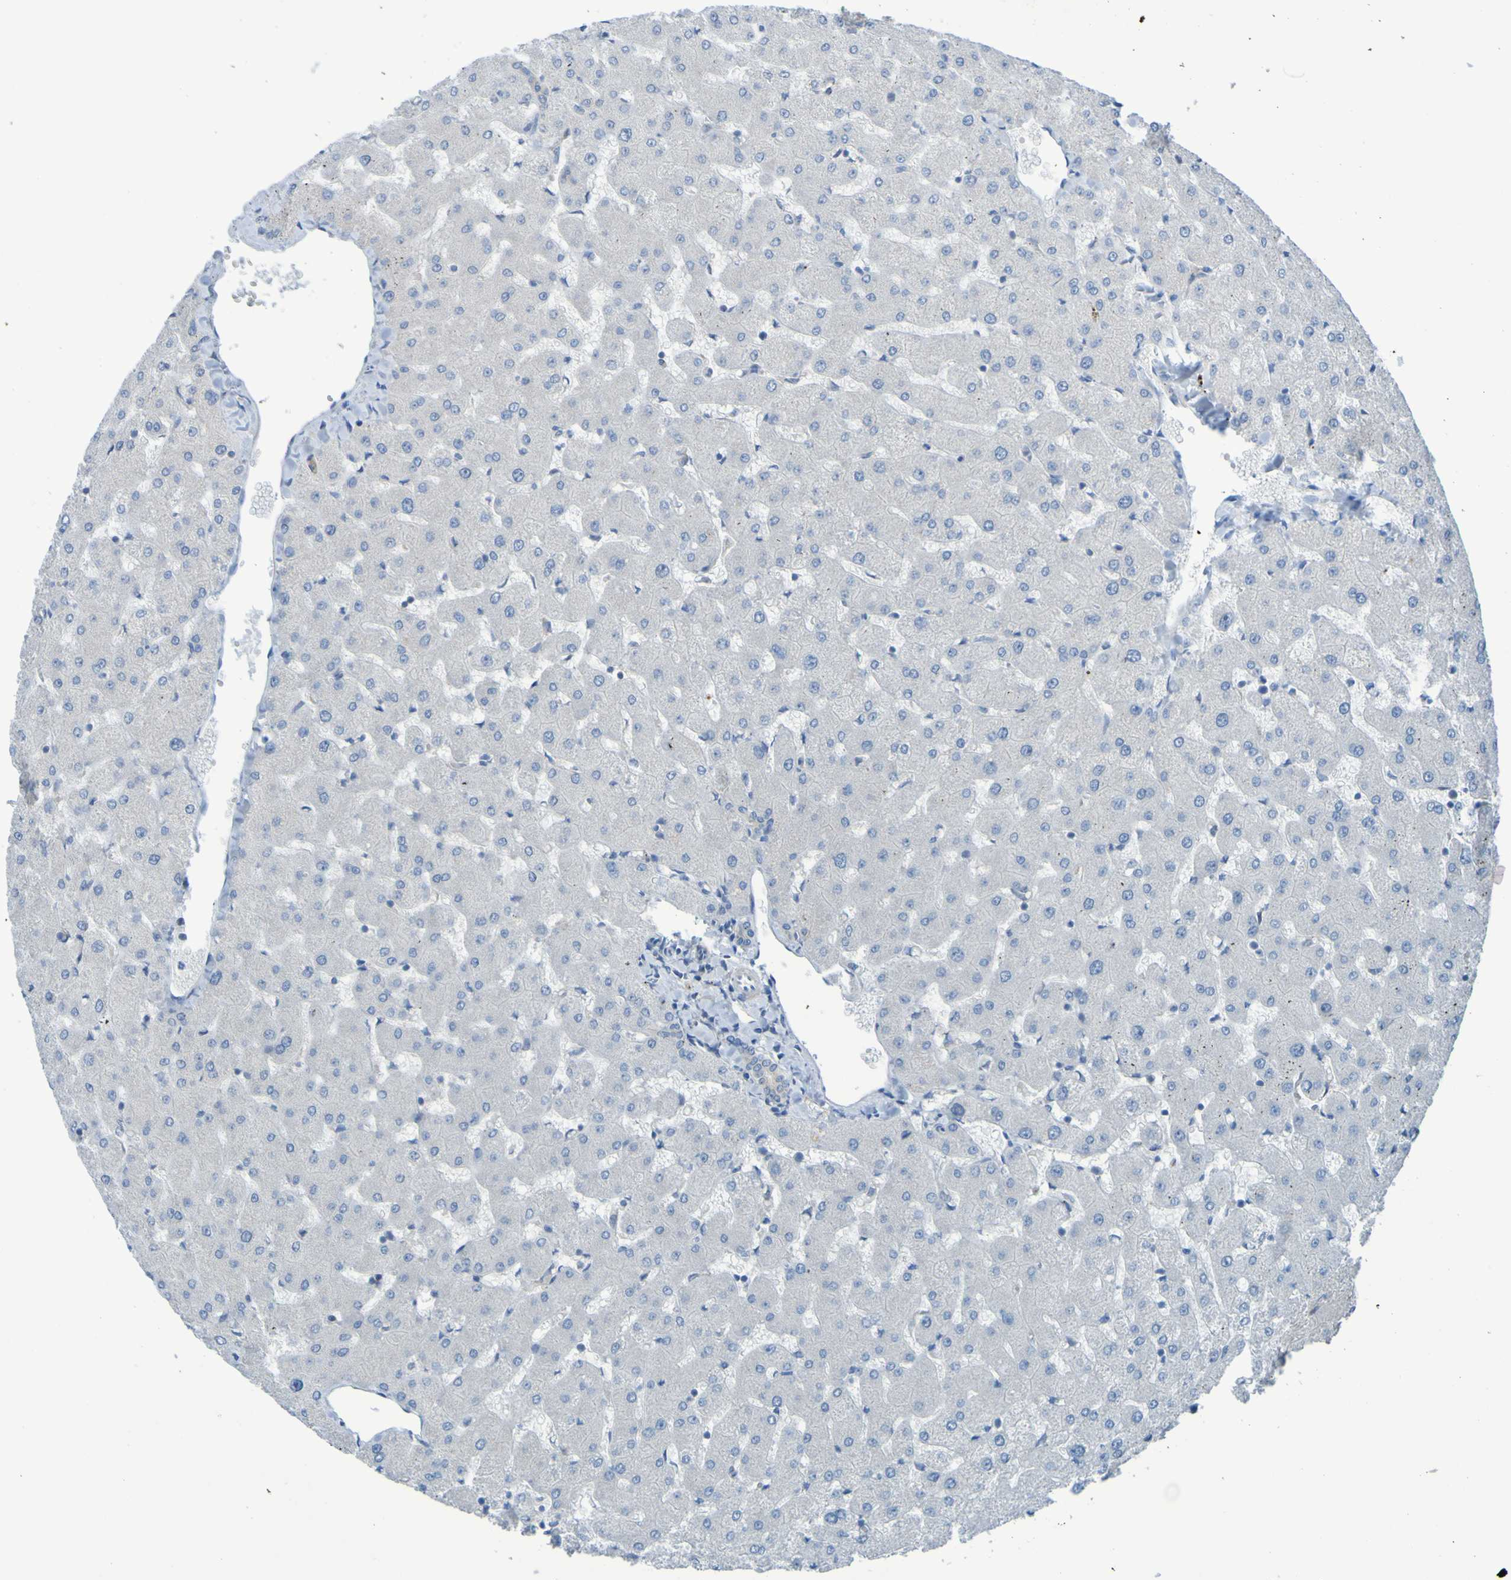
{"staining": {"intensity": "weak", "quantity": "25%-75%", "location": "cytoplasmic/membranous"}, "tissue": "liver", "cell_type": "Cholangiocytes", "image_type": "normal", "snomed": [{"axis": "morphology", "description": "Normal tissue, NOS"}, {"axis": "topography", "description": "Liver"}], "caption": "This is a micrograph of IHC staining of benign liver, which shows weak expression in the cytoplasmic/membranous of cholangiocytes.", "gene": "NPRL3", "patient": {"sex": "female", "age": 63}}